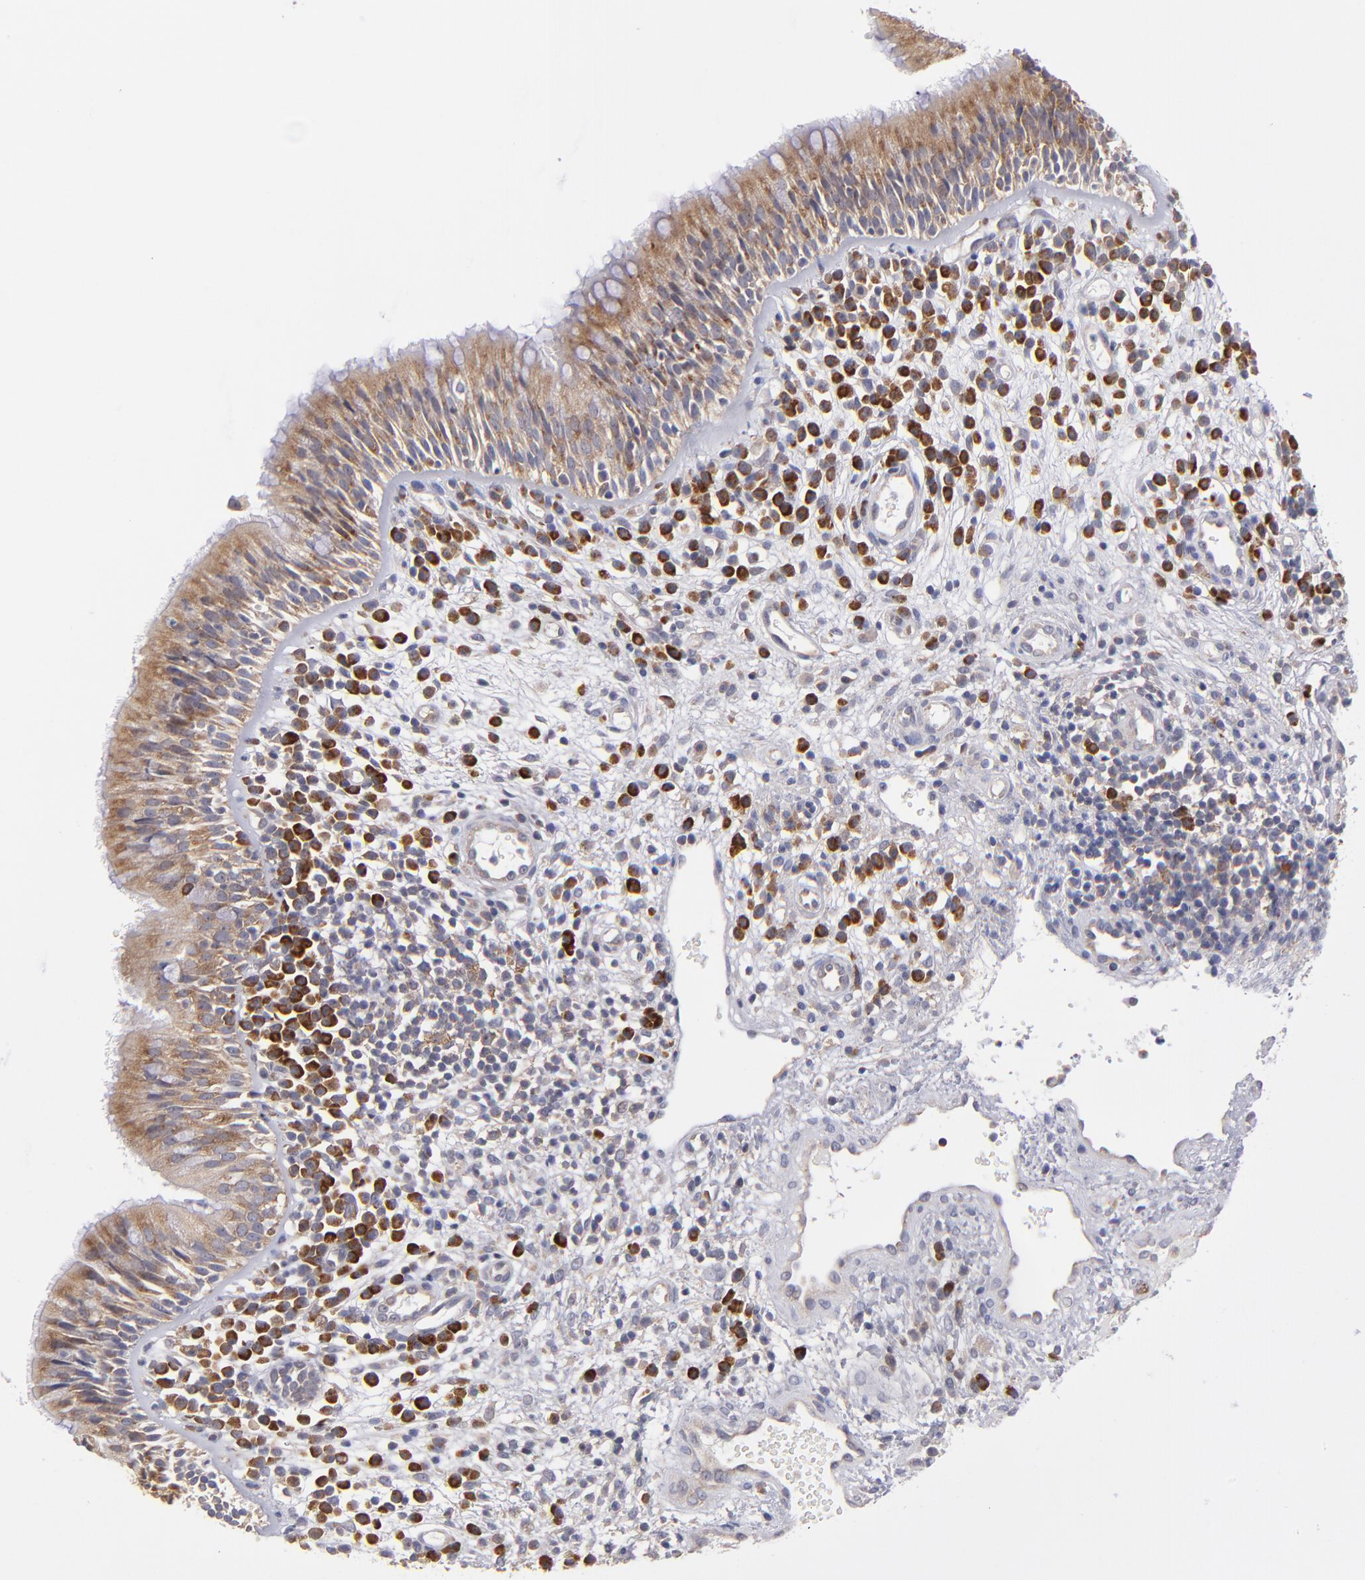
{"staining": {"intensity": "moderate", "quantity": ">75%", "location": "cytoplasmic/membranous"}, "tissue": "nasopharynx", "cell_type": "Respiratory epithelial cells", "image_type": "normal", "snomed": [{"axis": "morphology", "description": "Normal tissue, NOS"}, {"axis": "morphology", "description": "Inflammation, NOS"}, {"axis": "morphology", "description": "Malignant melanoma, Metastatic site"}, {"axis": "topography", "description": "Nasopharynx"}], "caption": "The micrograph shows immunohistochemical staining of unremarkable nasopharynx. There is moderate cytoplasmic/membranous positivity is seen in approximately >75% of respiratory epithelial cells. The protein of interest is stained brown, and the nuclei are stained in blue (DAB (3,3'-diaminobenzidine) IHC with brightfield microscopy, high magnification).", "gene": "EIF3L", "patient": {"sex": "female", "age": 55}}